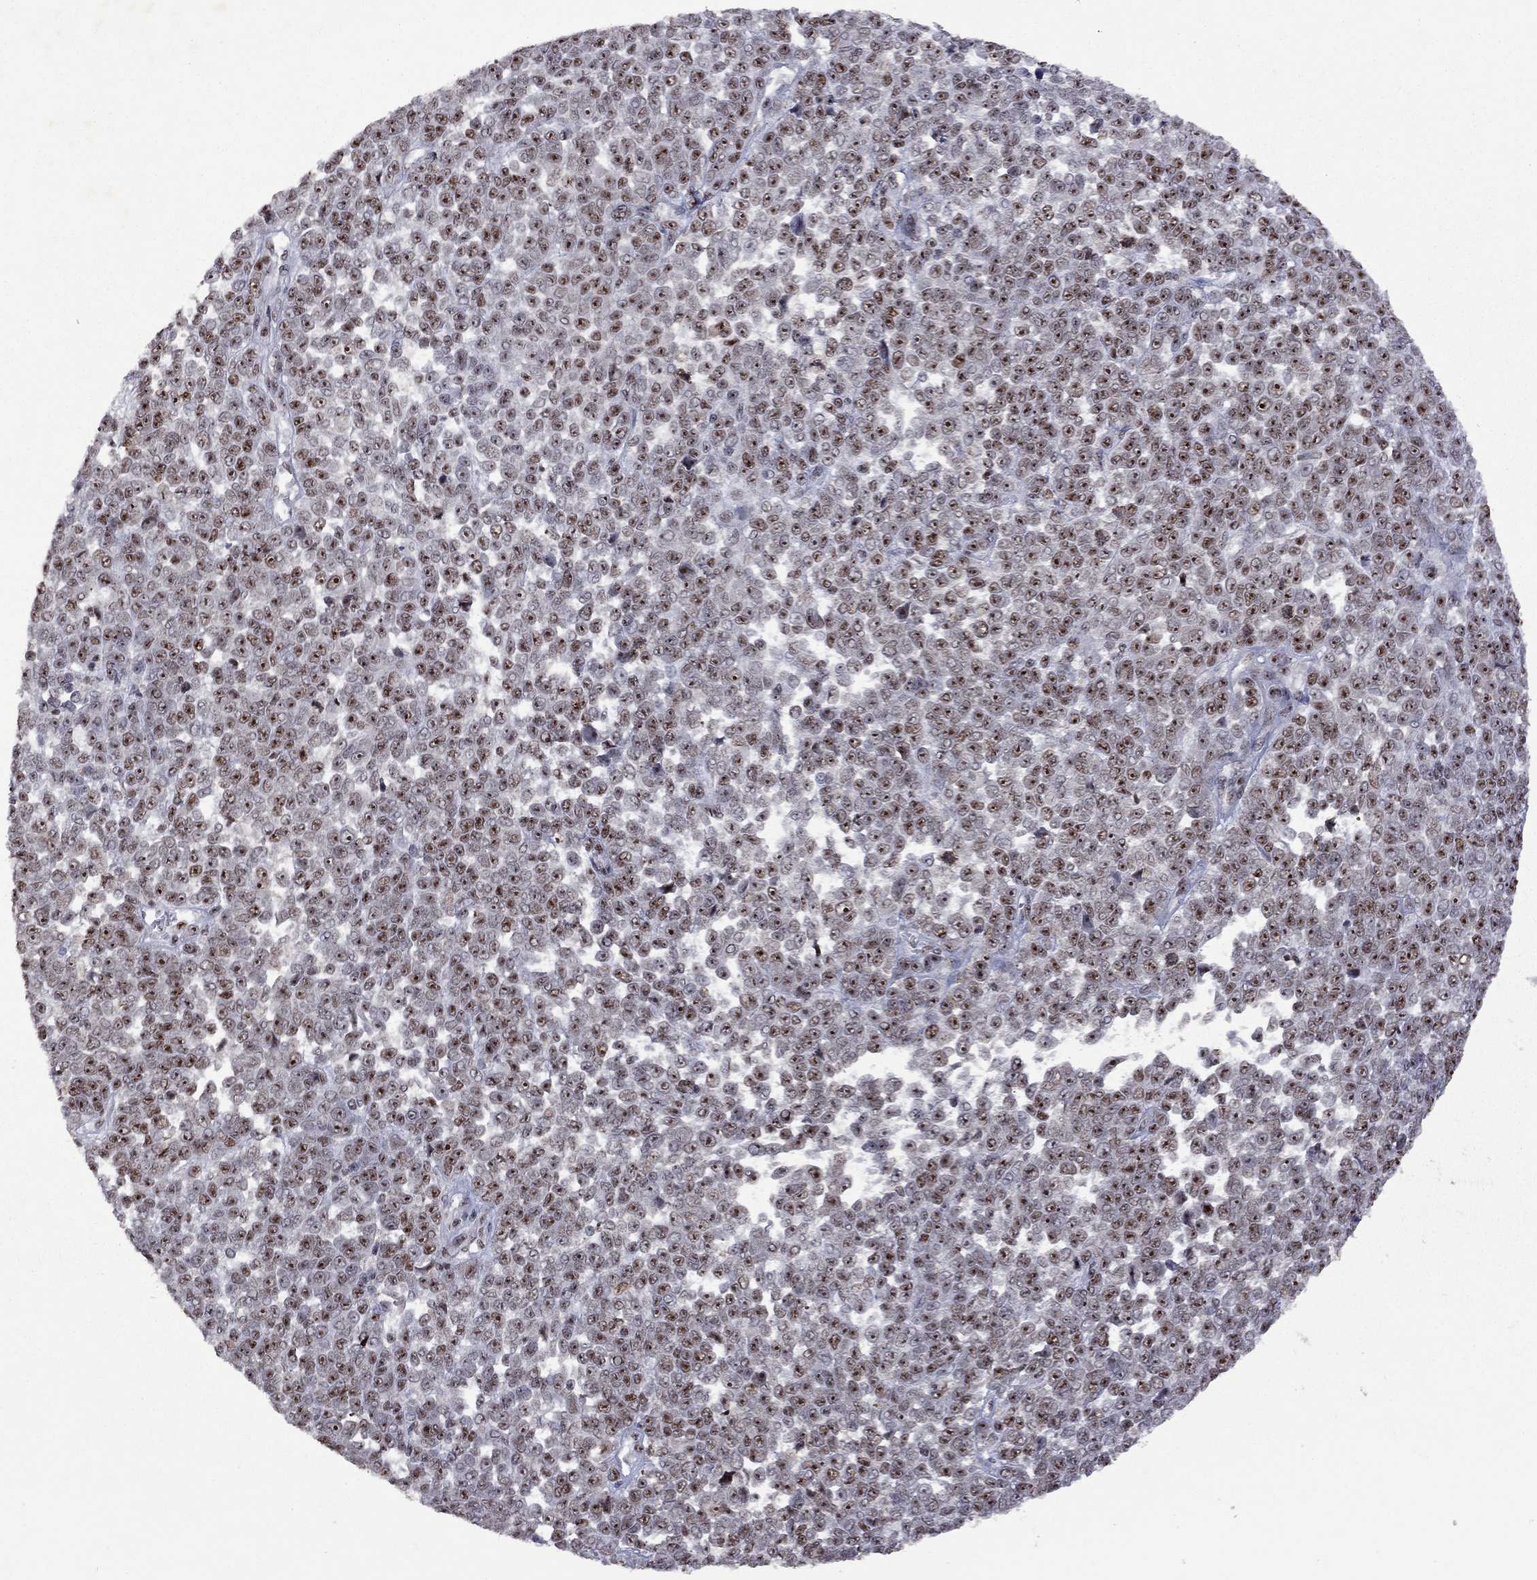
{"staining": {"intensity": "strong", "quantity": ">75%", "location": "nuclear"}, "tissue": "melanoma", "cell_type": "Tumor cells", "image_type": "cancer", "snomed": [{"axis": "morphology", "description": "Malignant melanoma, NOS"}, {"axis": "topography", "description": "Skin"}], "caption": "Immunohistochemistry micrograph of human malignant melanoma stained for a protein (brown), which exhibits high levels of strong nuclear positivity in approximately >75% of tumor cells.", "gene": "SPOUT1", "patient": {"sex": "female", "age": 95}}